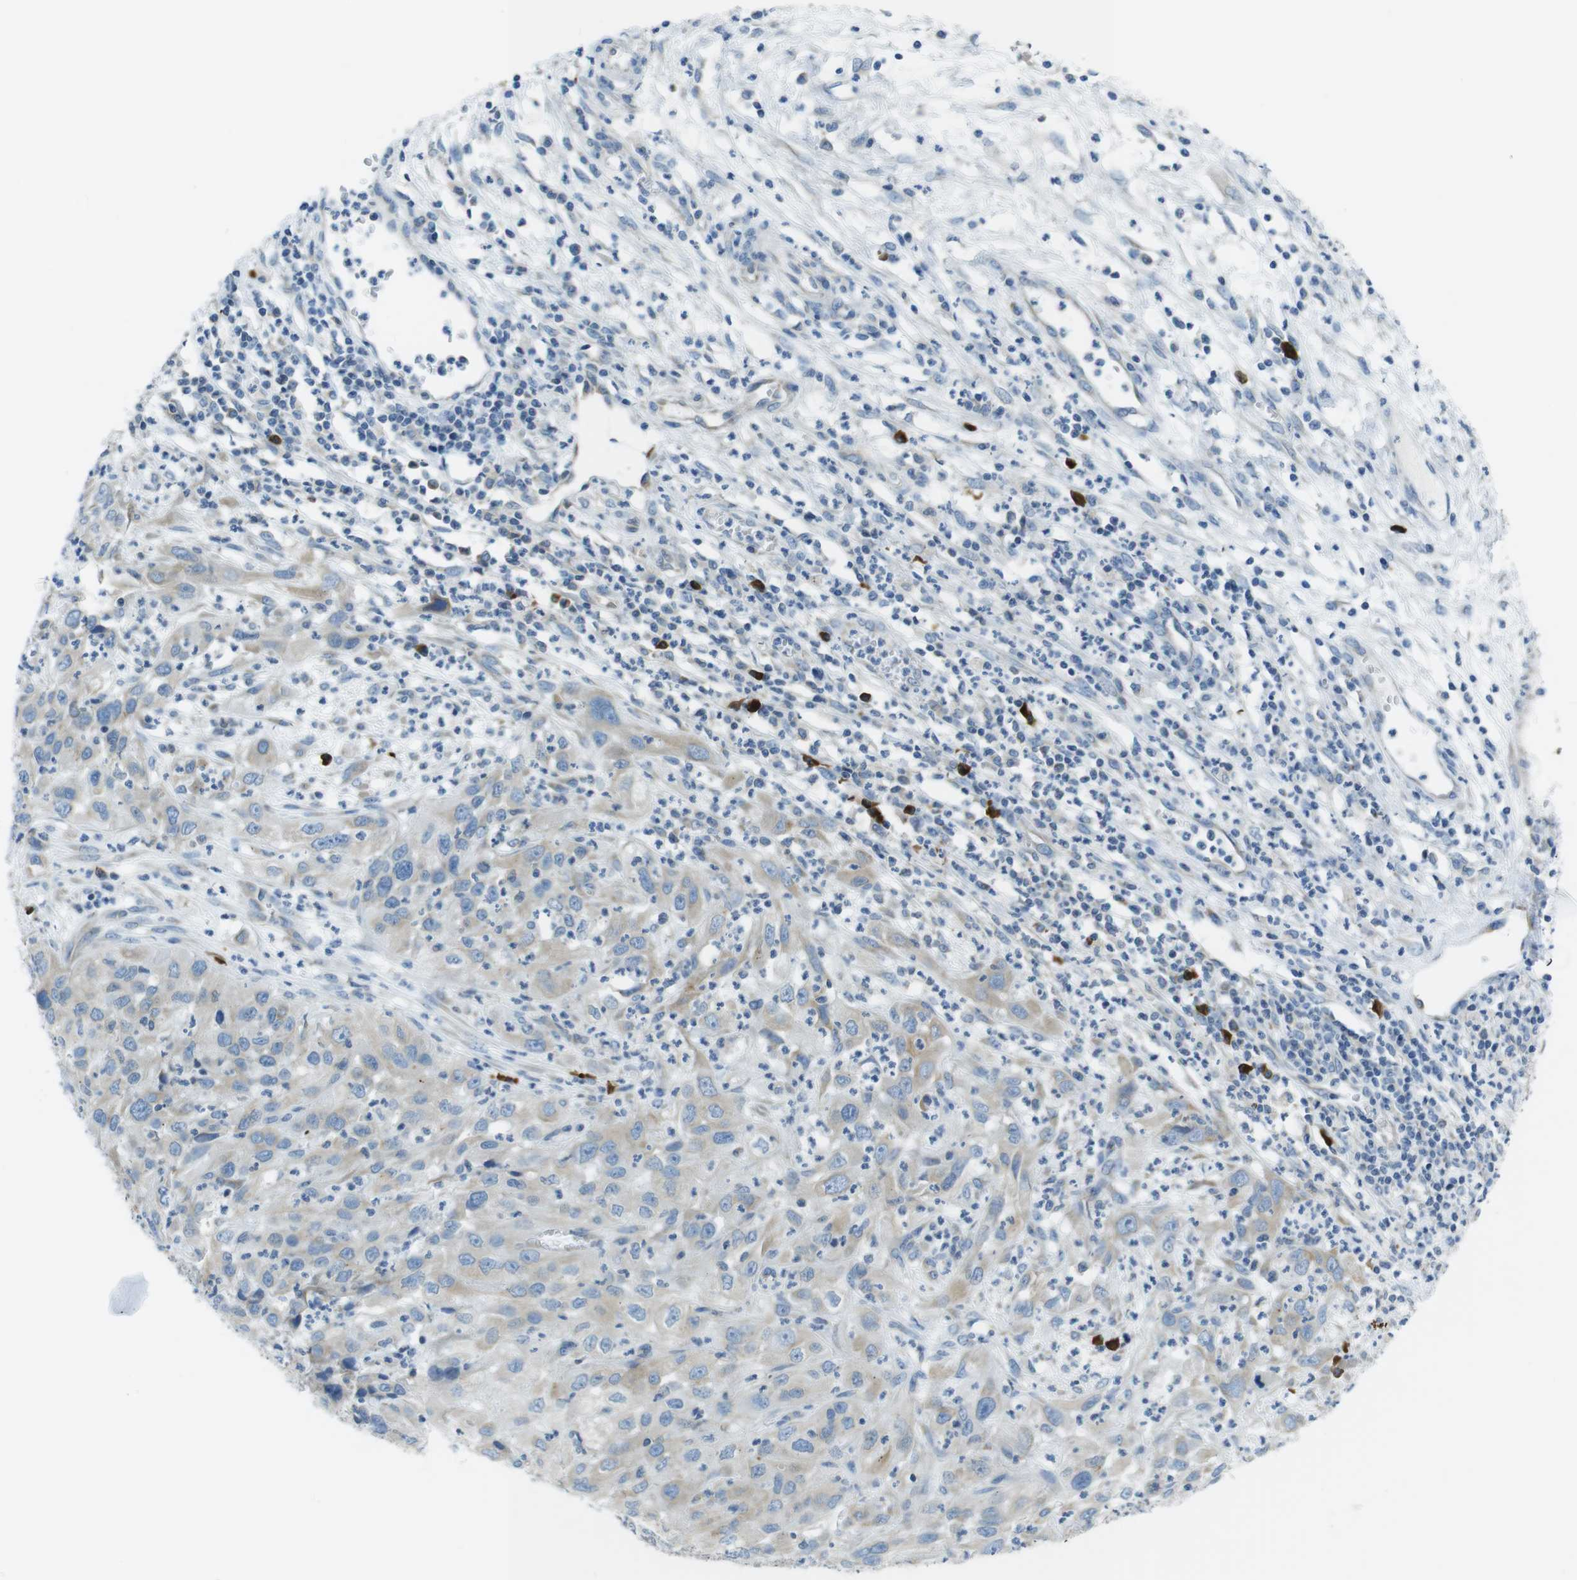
{"staining": {"intensity": "weak", "quantity": ">75%", "location": "cytoplasmic/membranous"}, "tissue": "cervical cancer", "cell_type": "Tumor cells", "image_type": "cancer", "snomed": [{"axis": "morphology", "description": "Squamous cell carcinoma, NOS"}, {"axis": "topography", "description": "Cervix"}], "caption": "Immunohistochemical staining of human cervical squamous cell carcinoma displays low levels of weak cytoplasmic/membranous protein expression in about >75% of tumor cells. Immunohistochemistry (ihc) stains the protein in brown and the nuclei are stained blue.", "gene": "CLPTM1L", "patient": {"sex": "female", "age": 32}}